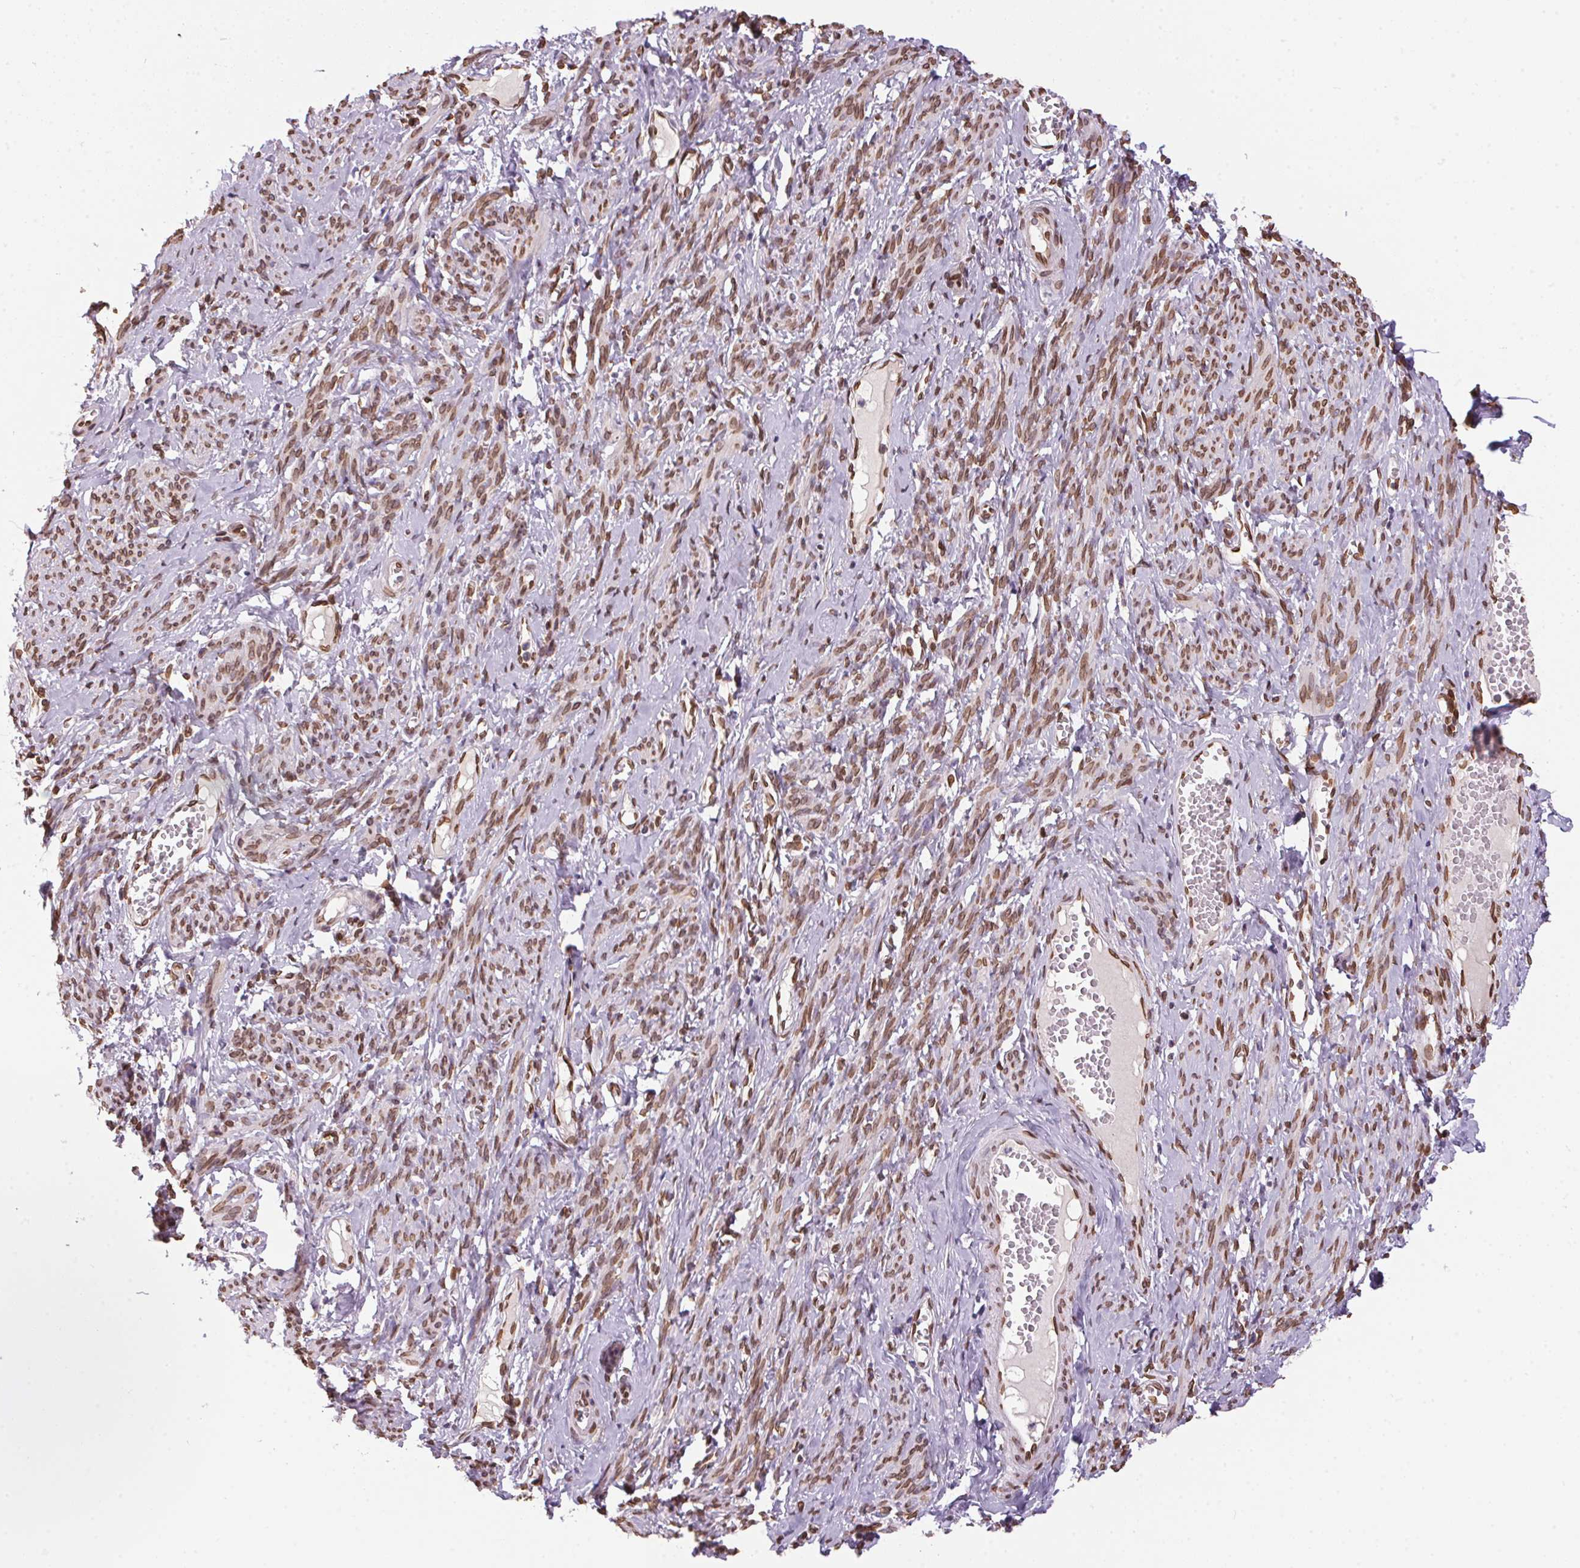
{"staining": {"intensity": "moderate", "quantity": ">75%", "location": "cytoplasmic/membranous,nuclear"}, "tissue": "smooth muscle", "cell_type": "Smooth muscle cells", "image_type": "normal", "snomed": [{"axis": "morphology", "description": "Normal tissue, NOS"}, {"axis": "topography", "description": "Smooth muscle"}], "caption": "DAB (3,3'-diaminobenzidine) immunohistochemical staining of unremarkable smooth muscle exhibits moderate cytoplasmic/membranous,nuclear protein positivity in approximately >75% of smooth muscle cells. The staining was performed using DAB to visualize the protein expression in brown, while the nuclei were stained in blue with hematoxylin (Magnification: 20x).", "gene": "TMEM175", "patient": {"sex": "female", "age": 65}}